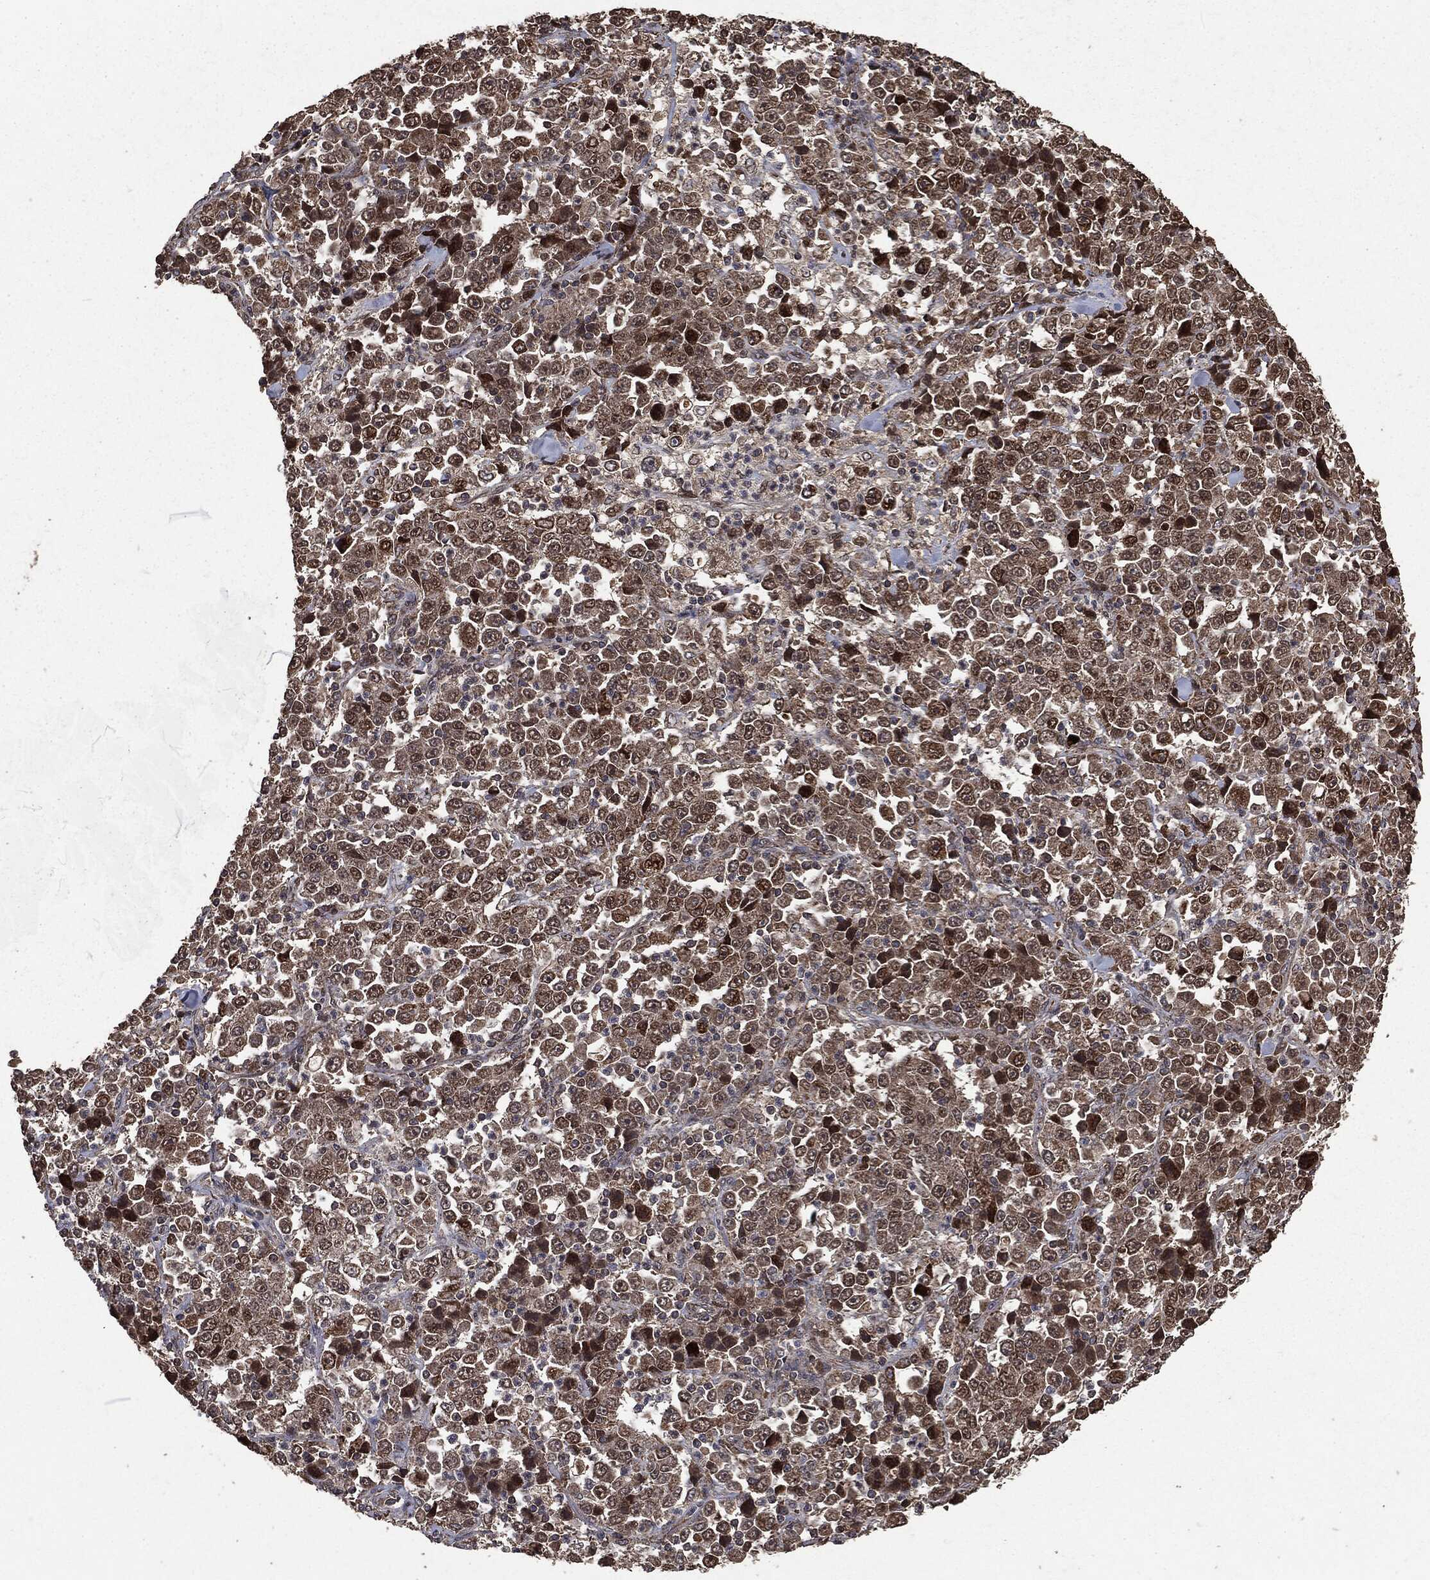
{"staining": {"intensity": "strong", "quantity": "<25%", "location": "cytoplasmic/membranous,nuclear"}, "tissue": "stomach cancer", "cell_type": "Tumor cells", "image_type": "cancer", "snomed": [{"axis": "morphology", "description": "Normal tissue, NOS"}, {"axis": "morphology", "description": "Adenocarcinoma, NOS"}, {"axis": "topography", "description": "Stomach, upper"}, {"axis": "topography", "description": "Stomach"}], "caption": "Immunohistochemistry (DAB) staining of stomach adenocarcinoma demonstrates strong cytoplasmic/membranous and nuclear protein staining in approximately <25% of tumor cells.", "gene": "PPP6R2", "patient": {"sex": "male", "age": 59}}